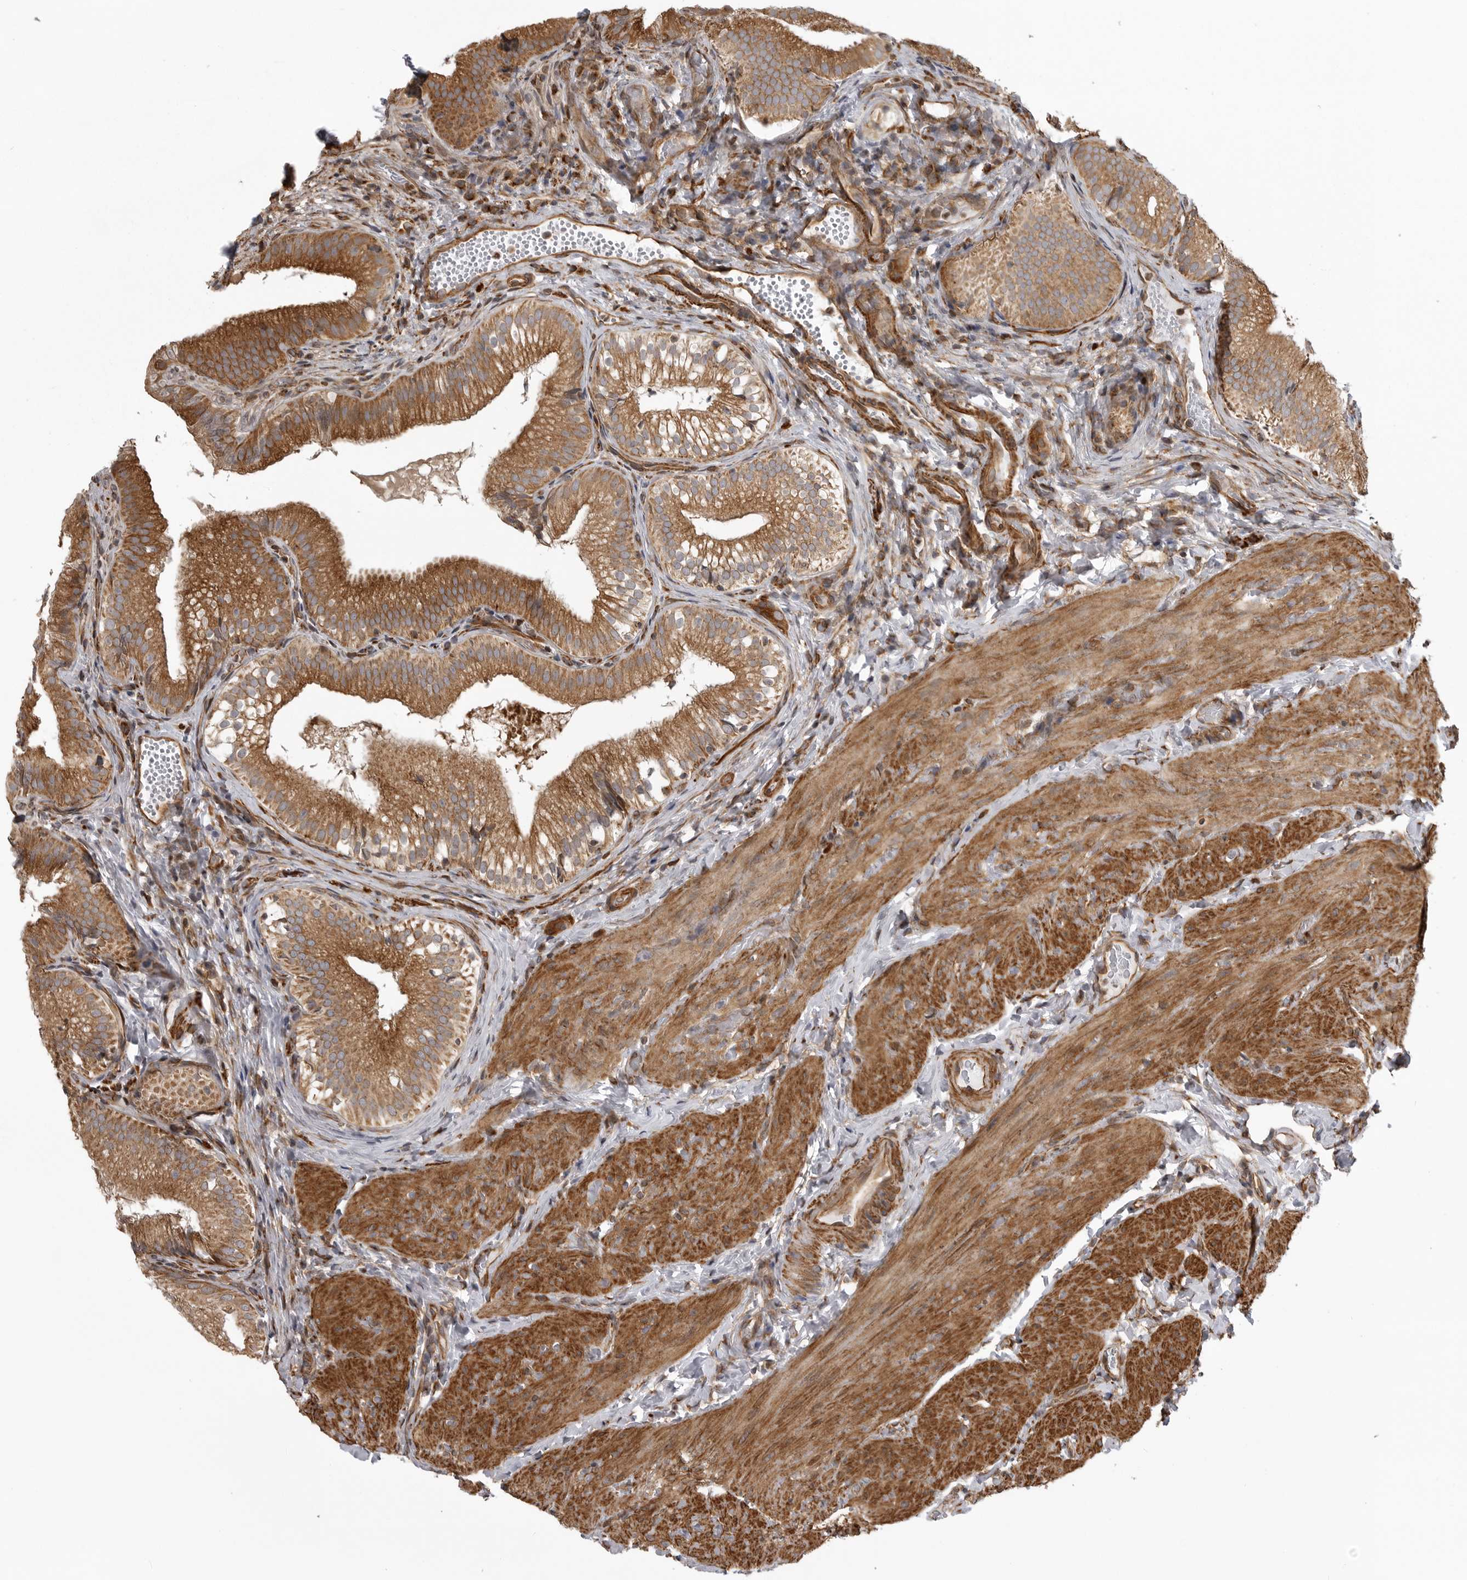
{"staining": {"intensity": "strong", "quantity": ">75%", "location": "cytoplasmic/membranous"}, "tissue": "gallbladder", "cell_type": "Glandular cells", "image_type": "normal", "snomed": [{"axis": "morphology", "description": "Normal tissue, NOS"}, {"axis": "topography", "description": "Gallbladder"}], "caption": "Normal gallbladder was stained to show a protein in brown. There is high levels of strong cytoplasmic/membranous staining in about >75% of glandular cells. (IHC, brightfield microscopy, high magnification).", "gene": "ZNRF1", "patient": {"sex": "female", "age": 30}}